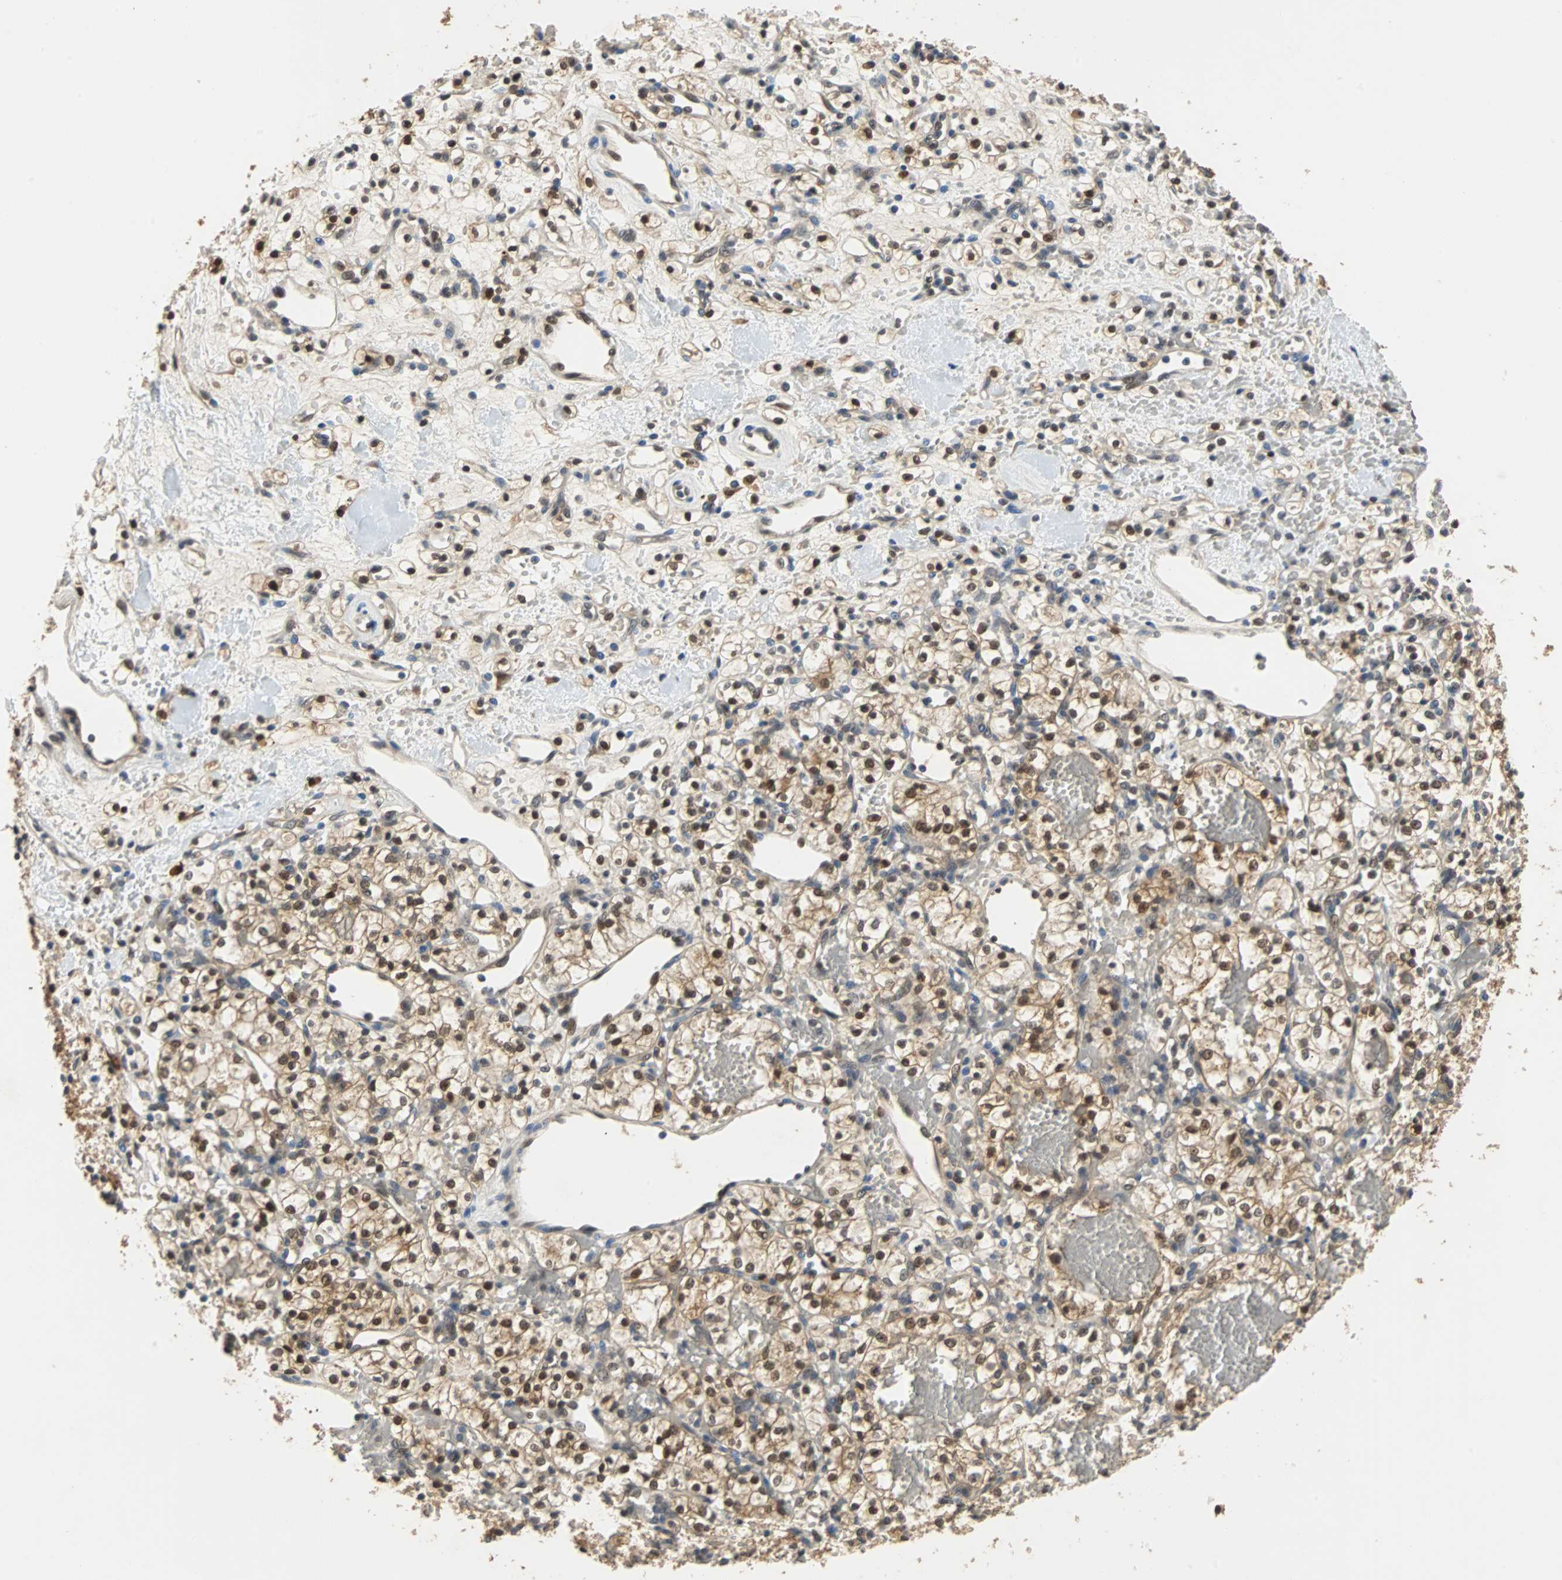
{"staining": {"intensity": "strong", "quantity": "25%-75%", "location": "nuclear"}, "tissue": "renal cancer", "cell_type": "Tumor cells", "image_type": "cancer", "snomed": [{"axis": "morphology", "description": "Adenocarcinoma, NOS"}, {"axis": "topography", "description": "Kidney"}], "caption": "Protein expression analysis of human renal adenocarcinoma reveals strong nuclear staining in approximately 25%-75% of tumor cells.", "gene": "PRDX6", "patient": {"sex": "female", "age": 60}}